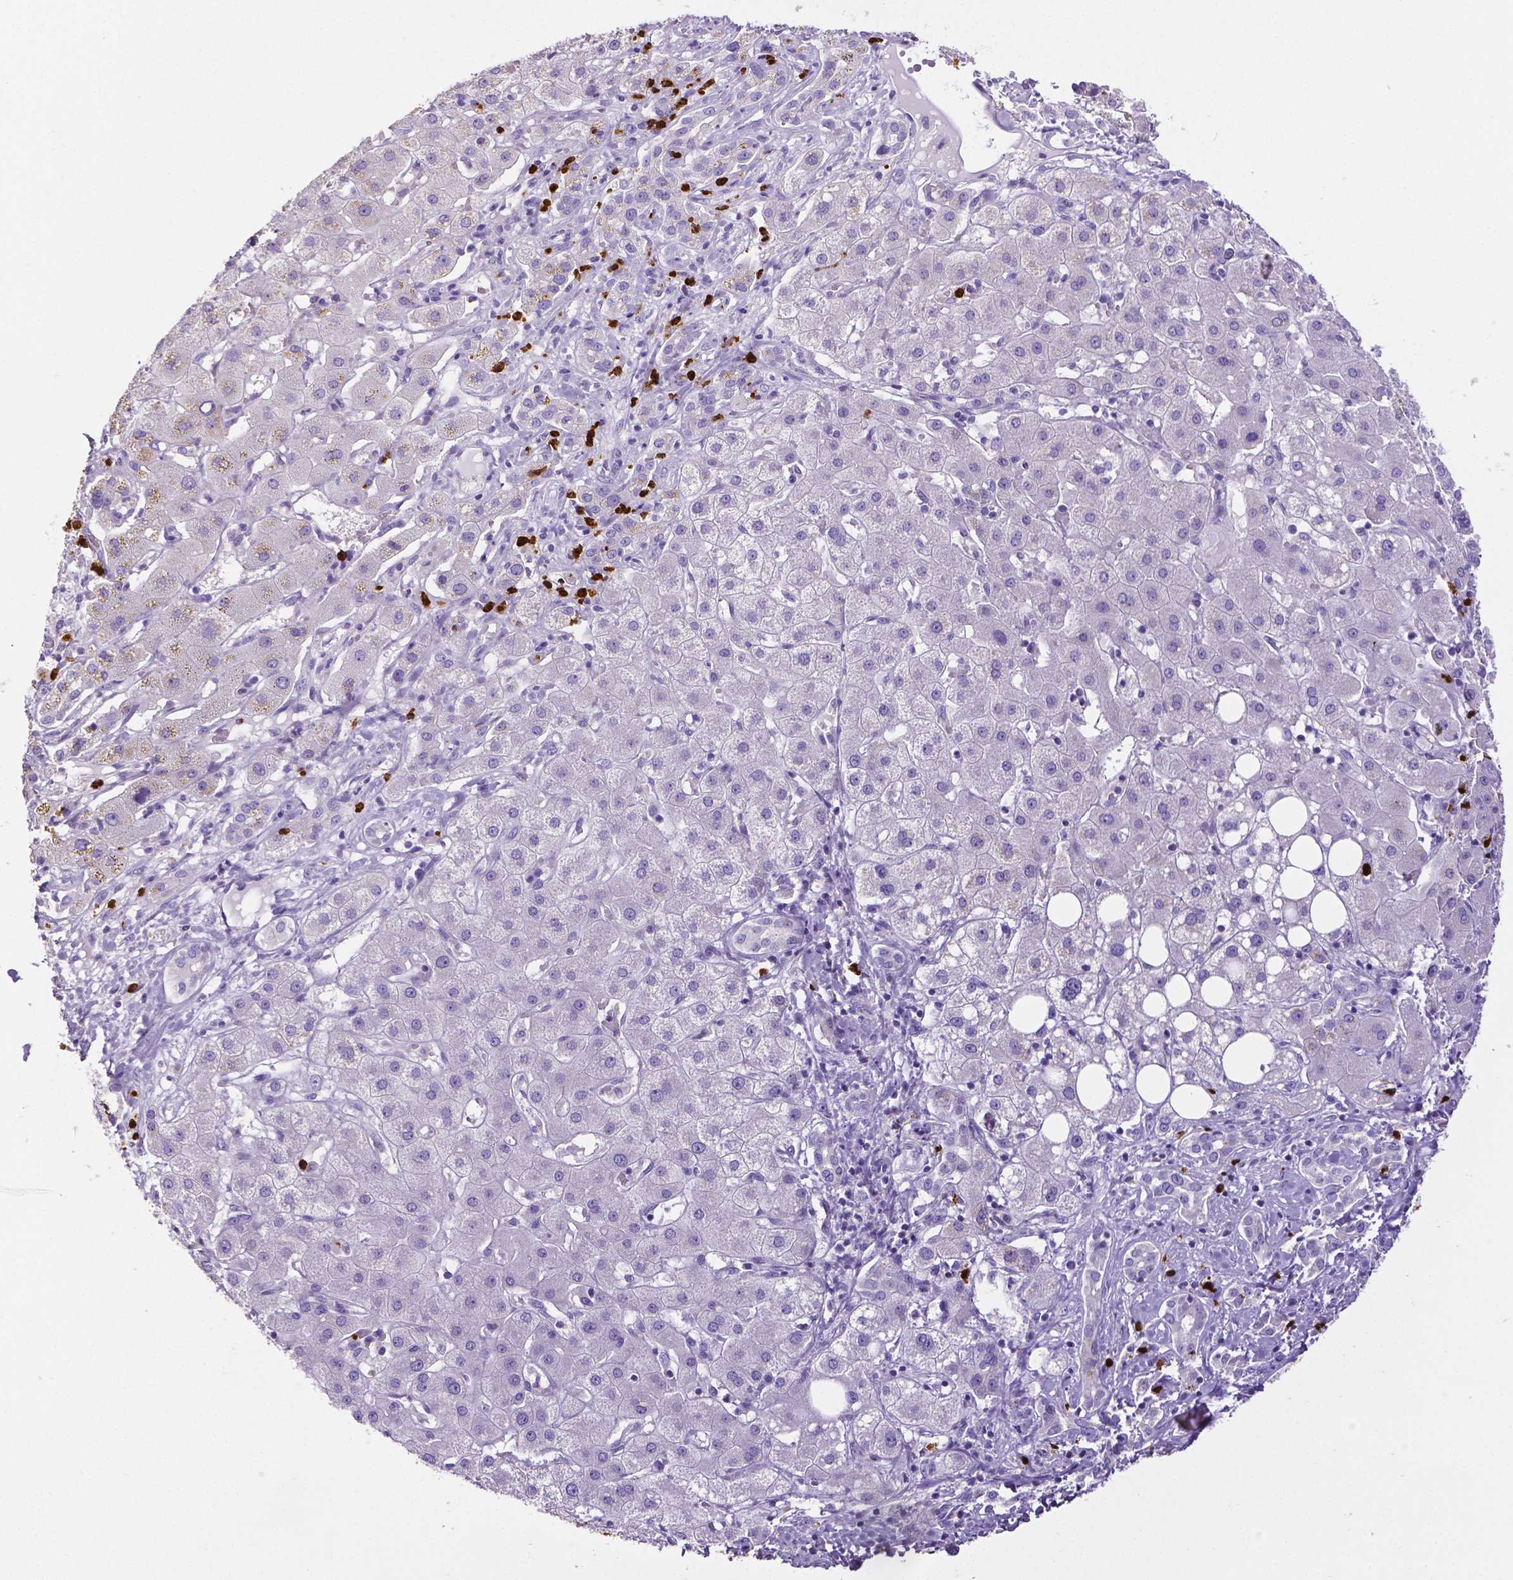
{"staining": {"intensity": "negative", "quantity": "none", "location": "none"}, "tissue": "liver cancer", "cell_type": "Tumor cells", "image_type": "cancer", "snomed": [{"axis": "morphology", "description": "Carcinoma, Hepatocellular, NOS"}, {"axis": "topography", "description": "Liver"}], "caption": "Immunohistochemistry of liver cancer exhibits no positivity in tumor cells. (Immunohistochemistry, brightfield microscopy, high magnification).", "gene": "MMP9", "patient": {"sex": "male", "age": 65}}